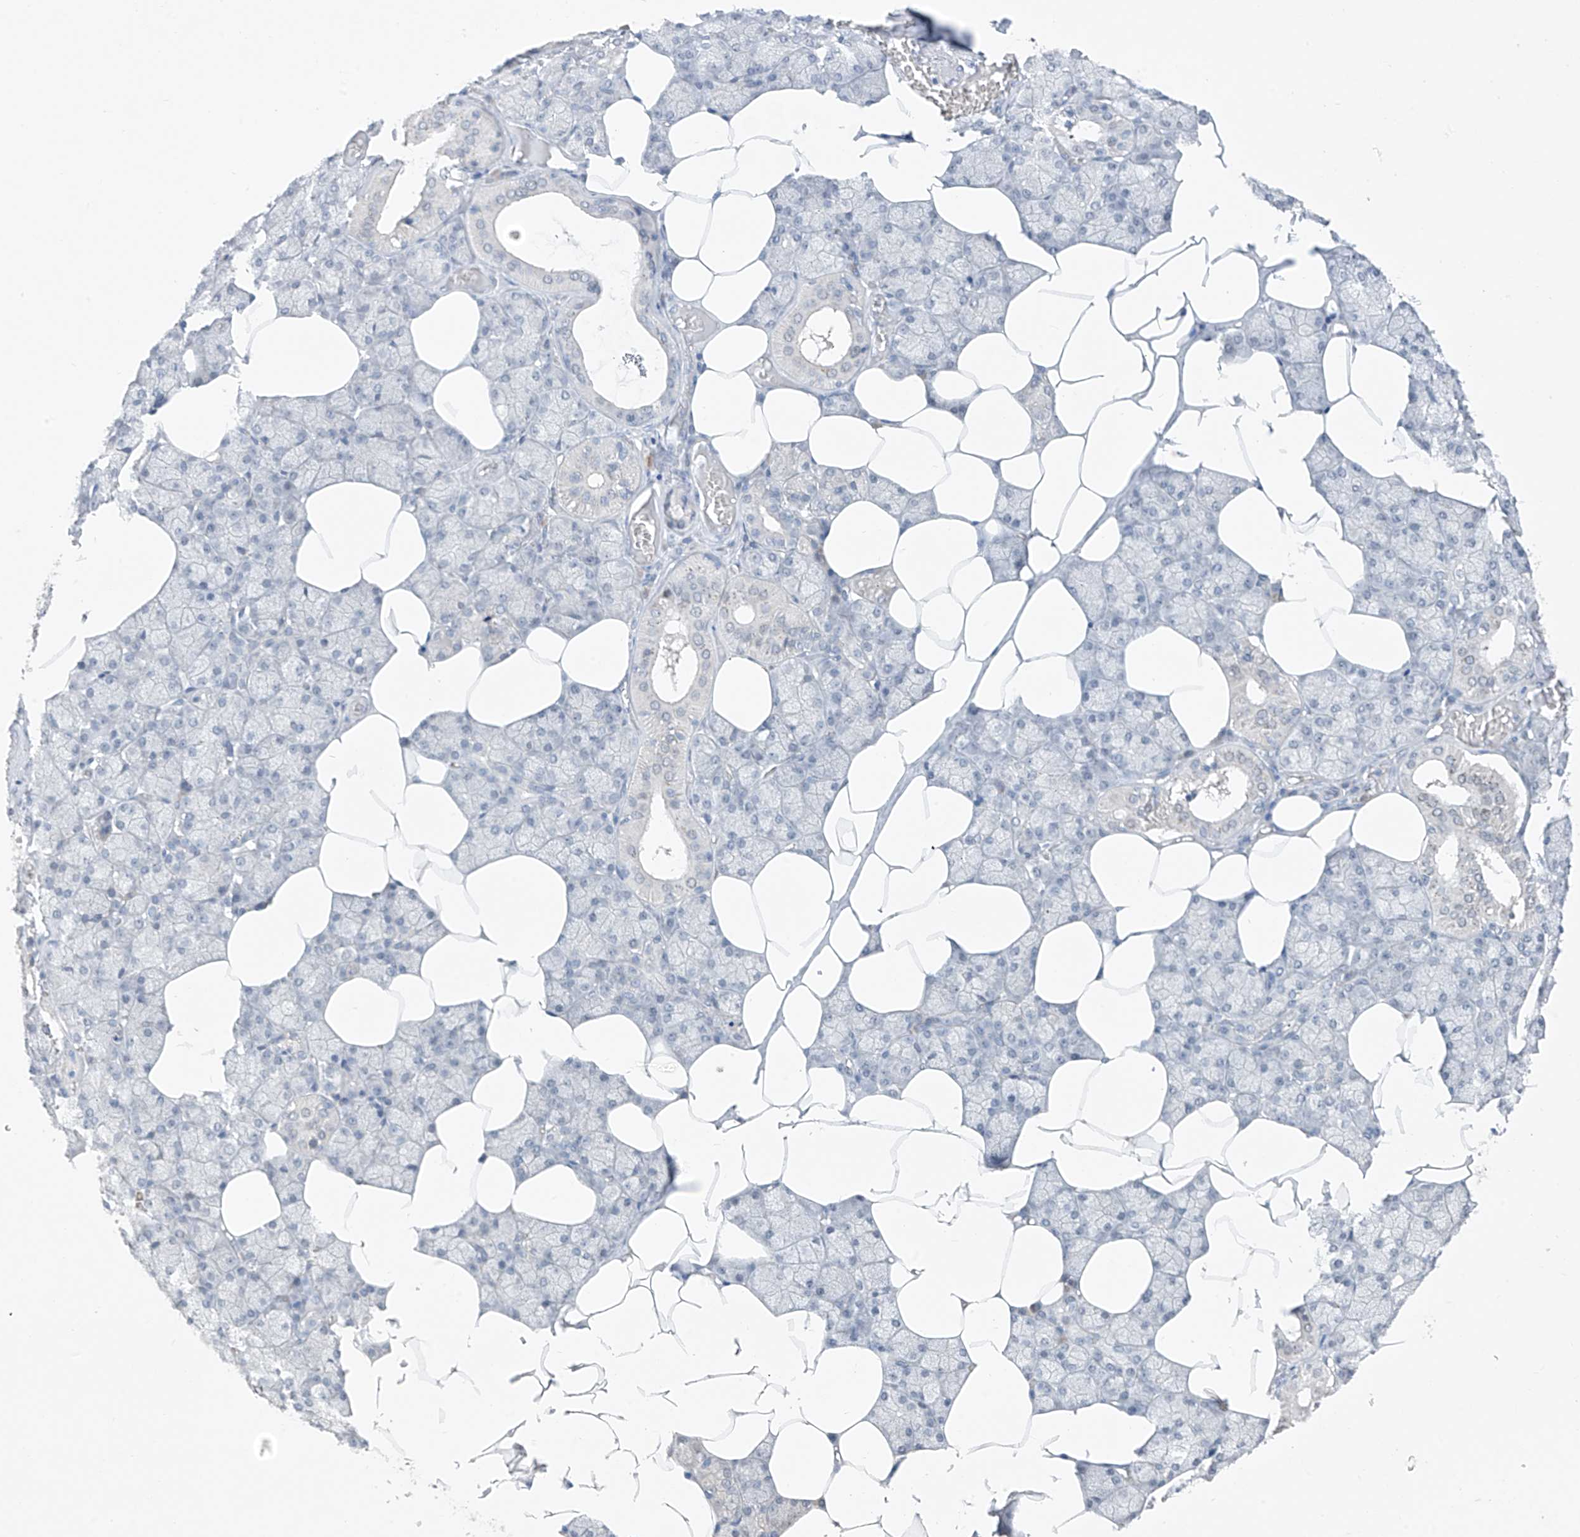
{"staining": {"intensity": "negative", "quantity": "none", "location": "none"}, "tissue": "salivary gland", "cell_type": "Glandular cells", "image_type": "normal", "snomed": [{"axis": "morphology", "description": "Normal tissue, NOS"}, {"axis": "topography", "description": "Salivary gland"}], "caption": "The image displays no staining of glandular cells in benign salivary gland.", "gene": "CYP4V2", "patient": {"sex": "male", "age": 62}}